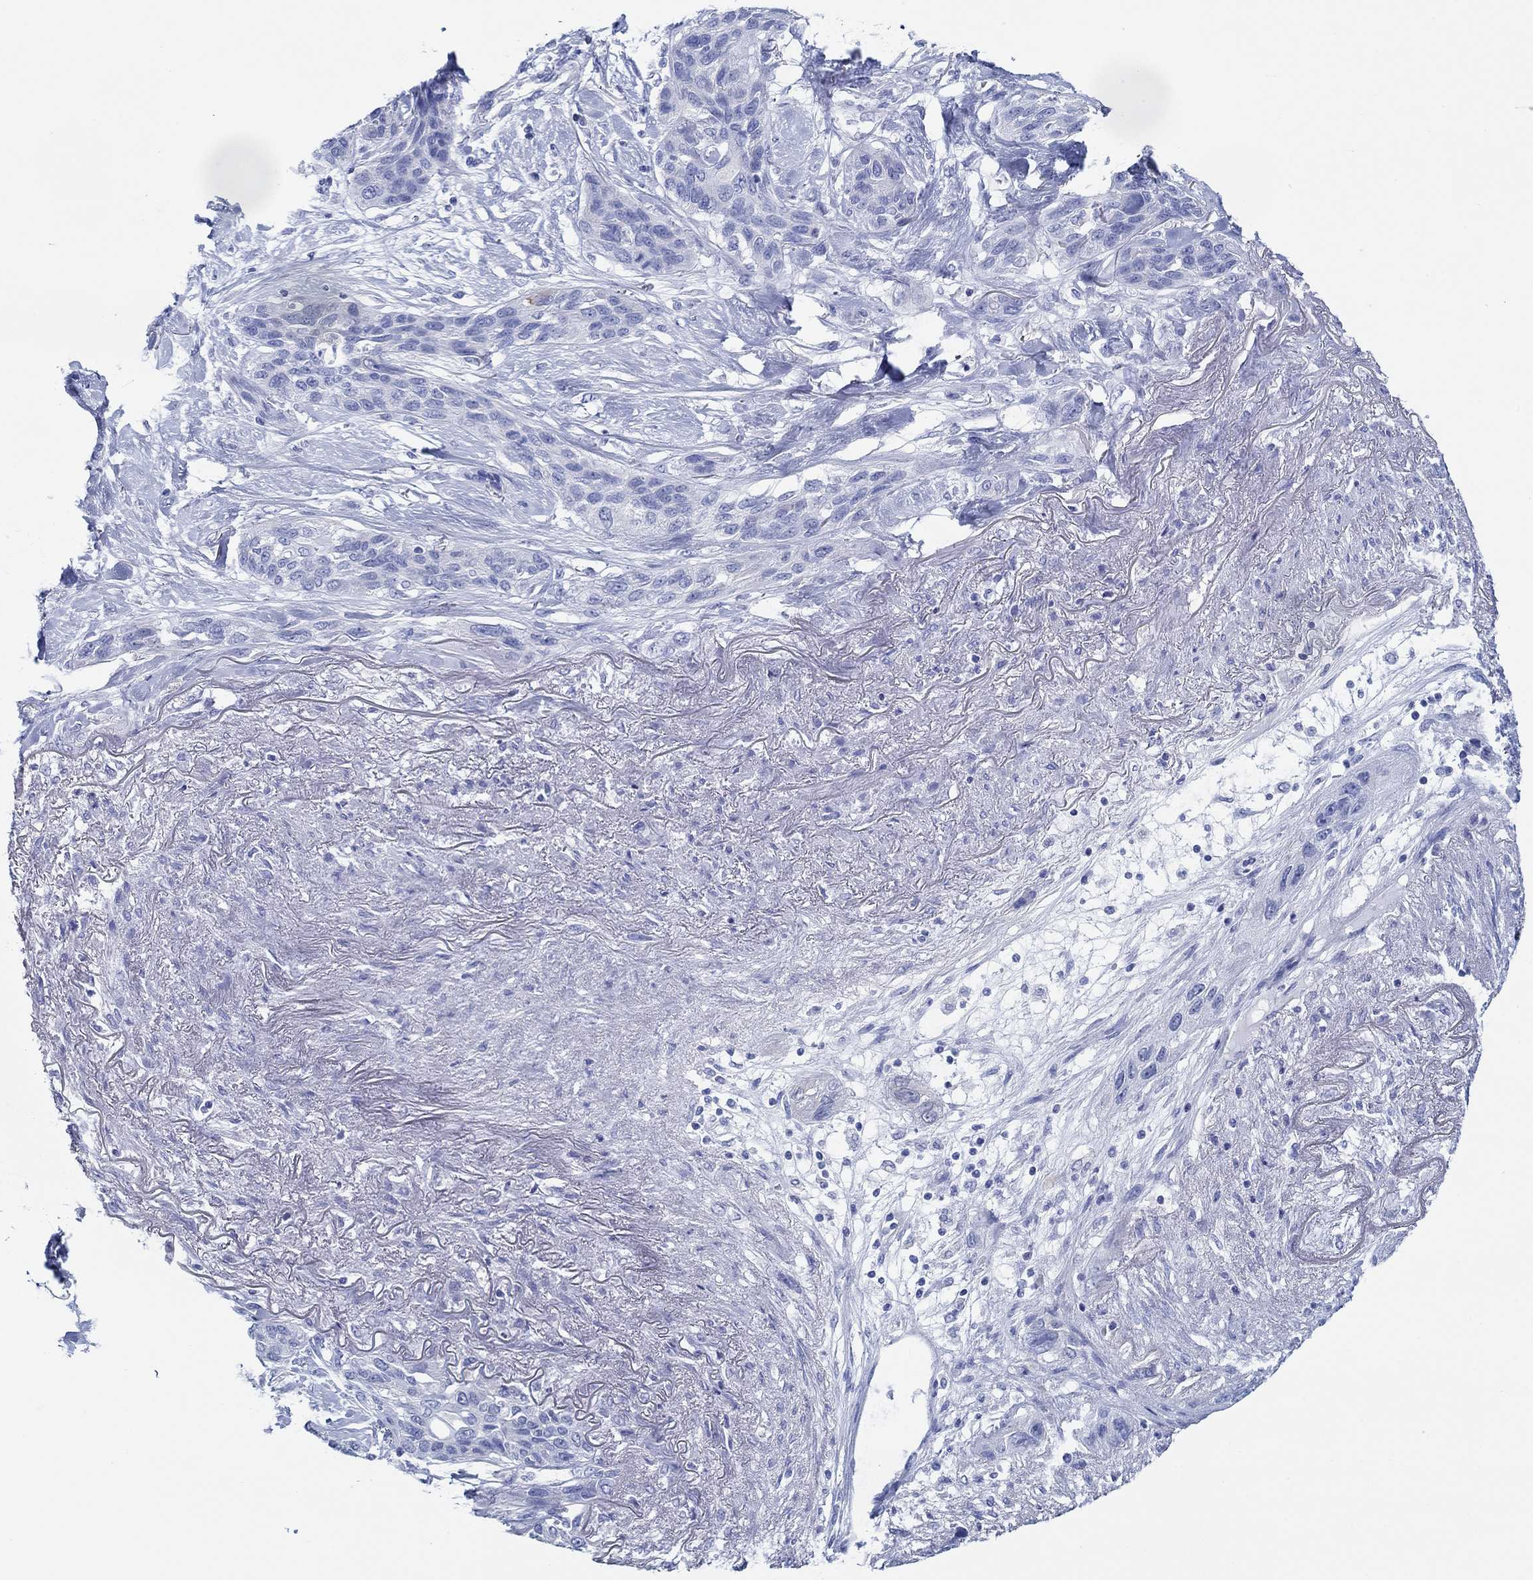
{"staining": {"intensity": "negative", "quantity": "none", "location": "none"}, "tissue": "lung cancer", "cell_type": "Tumor cells", "image_type": "cancer", "snomed": [{"axis": "morphology", "description": "Squamous cell carcinoma, NOS"}, {"axis": "topography", "description": "Lung"}], "caption": "This is a histopathology image of immunohistochemistry (IHC) staining of squamous cell carcinoma (lung), which shows no staining in tumor cells.", "gene": "IGFBP6", "patient": {"sex": "female", "age": 70}}